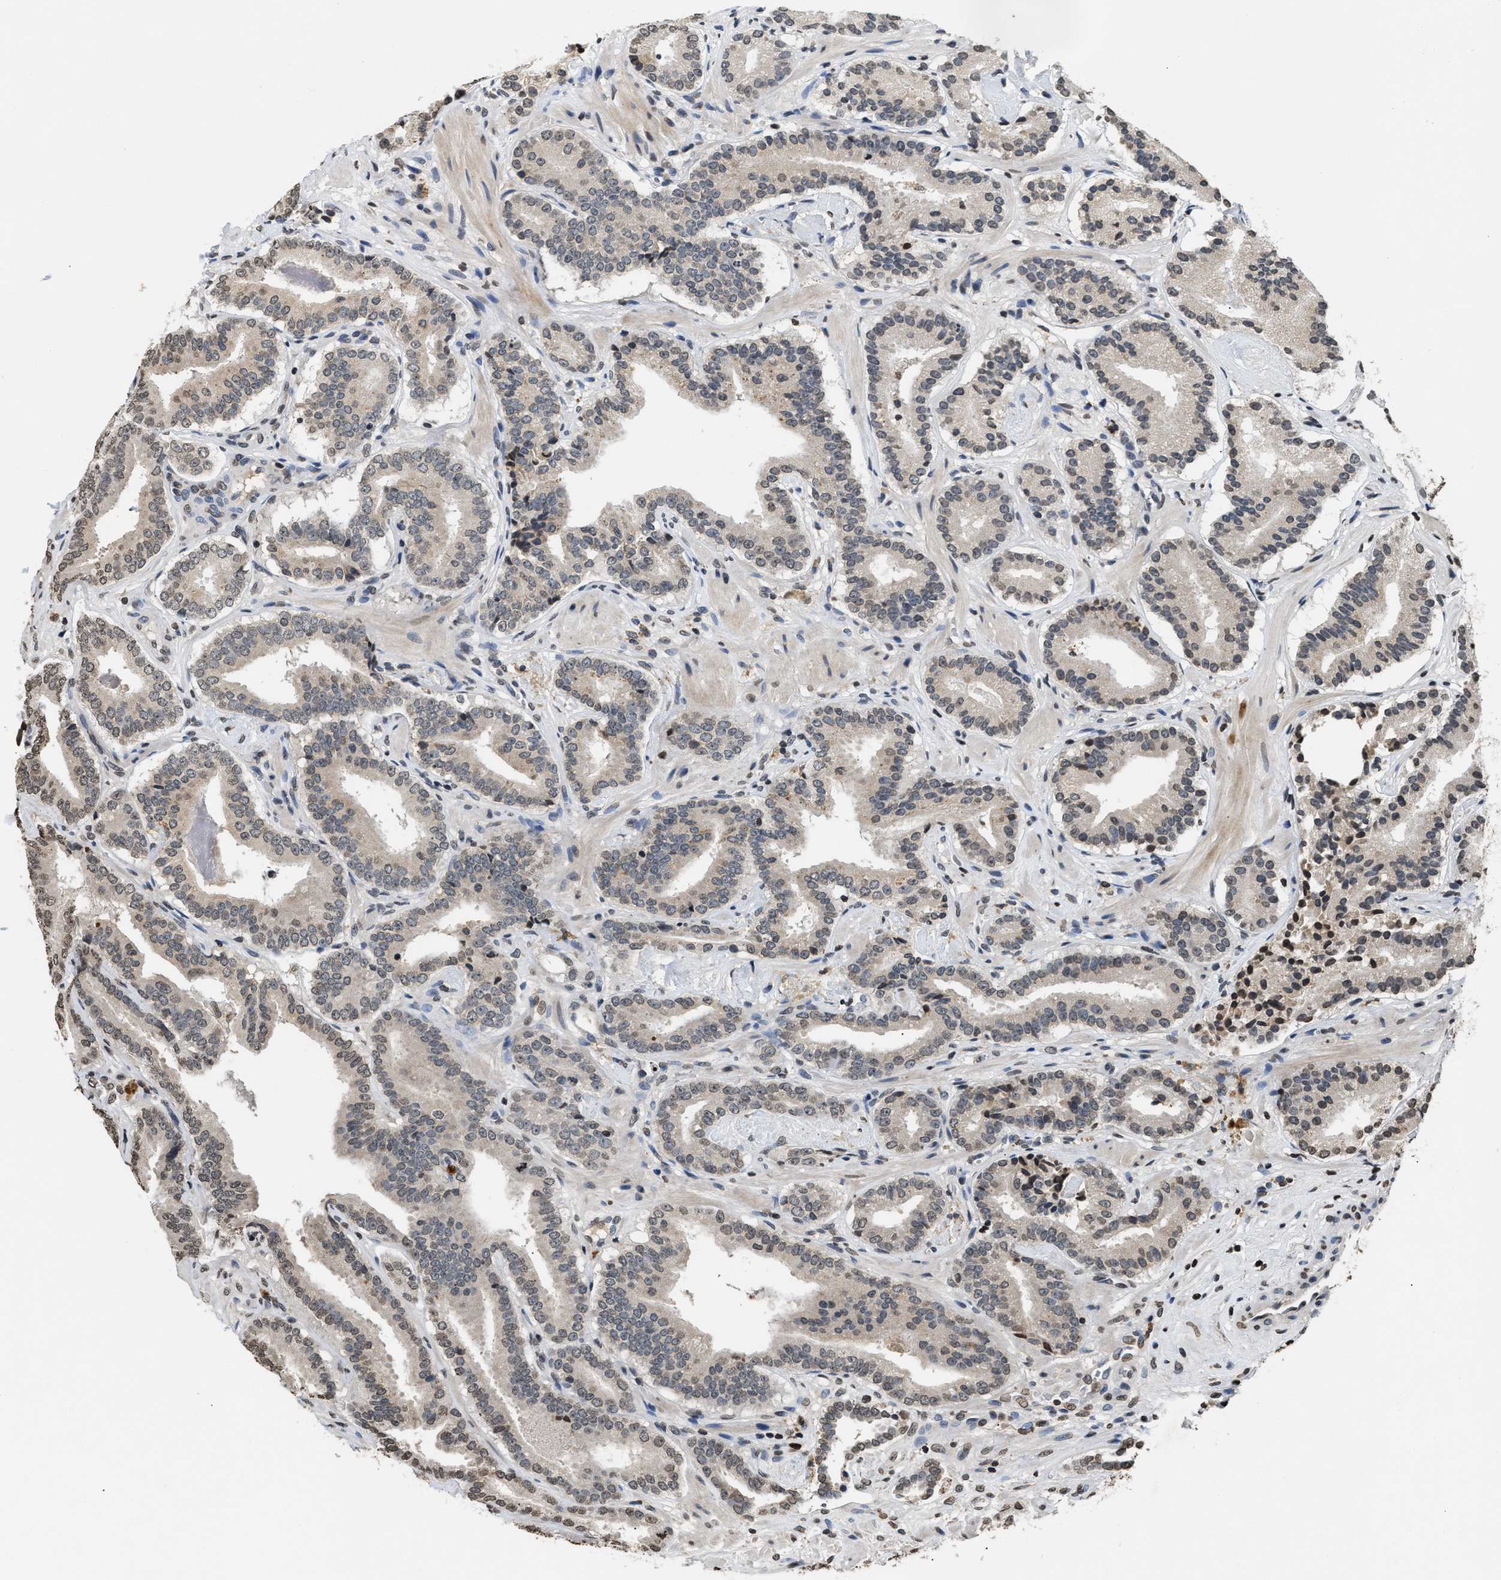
{"staining": {"intensity": "moderate", "quantity": "<25%", "location": "nuclear"}, "tissue": "prostate cancer", "cell_type": "Tumor cells", "image_type": "cancer", "snomed": [{"axis": "morphology", "description": "Adenocarcinoma, Low grade"}, {"axis": "topography", "description": "Prostate"}], "caption": "Moderate nuclear protein staining is identified in approximately <25% of tumor cells in prostate adenocarcinoma (low-grade). (DAB = brown stain, brightfield microscopy at high magnification).", "gene": "DNASE1L3", "patient": {"sex": "male", "age": 51}}